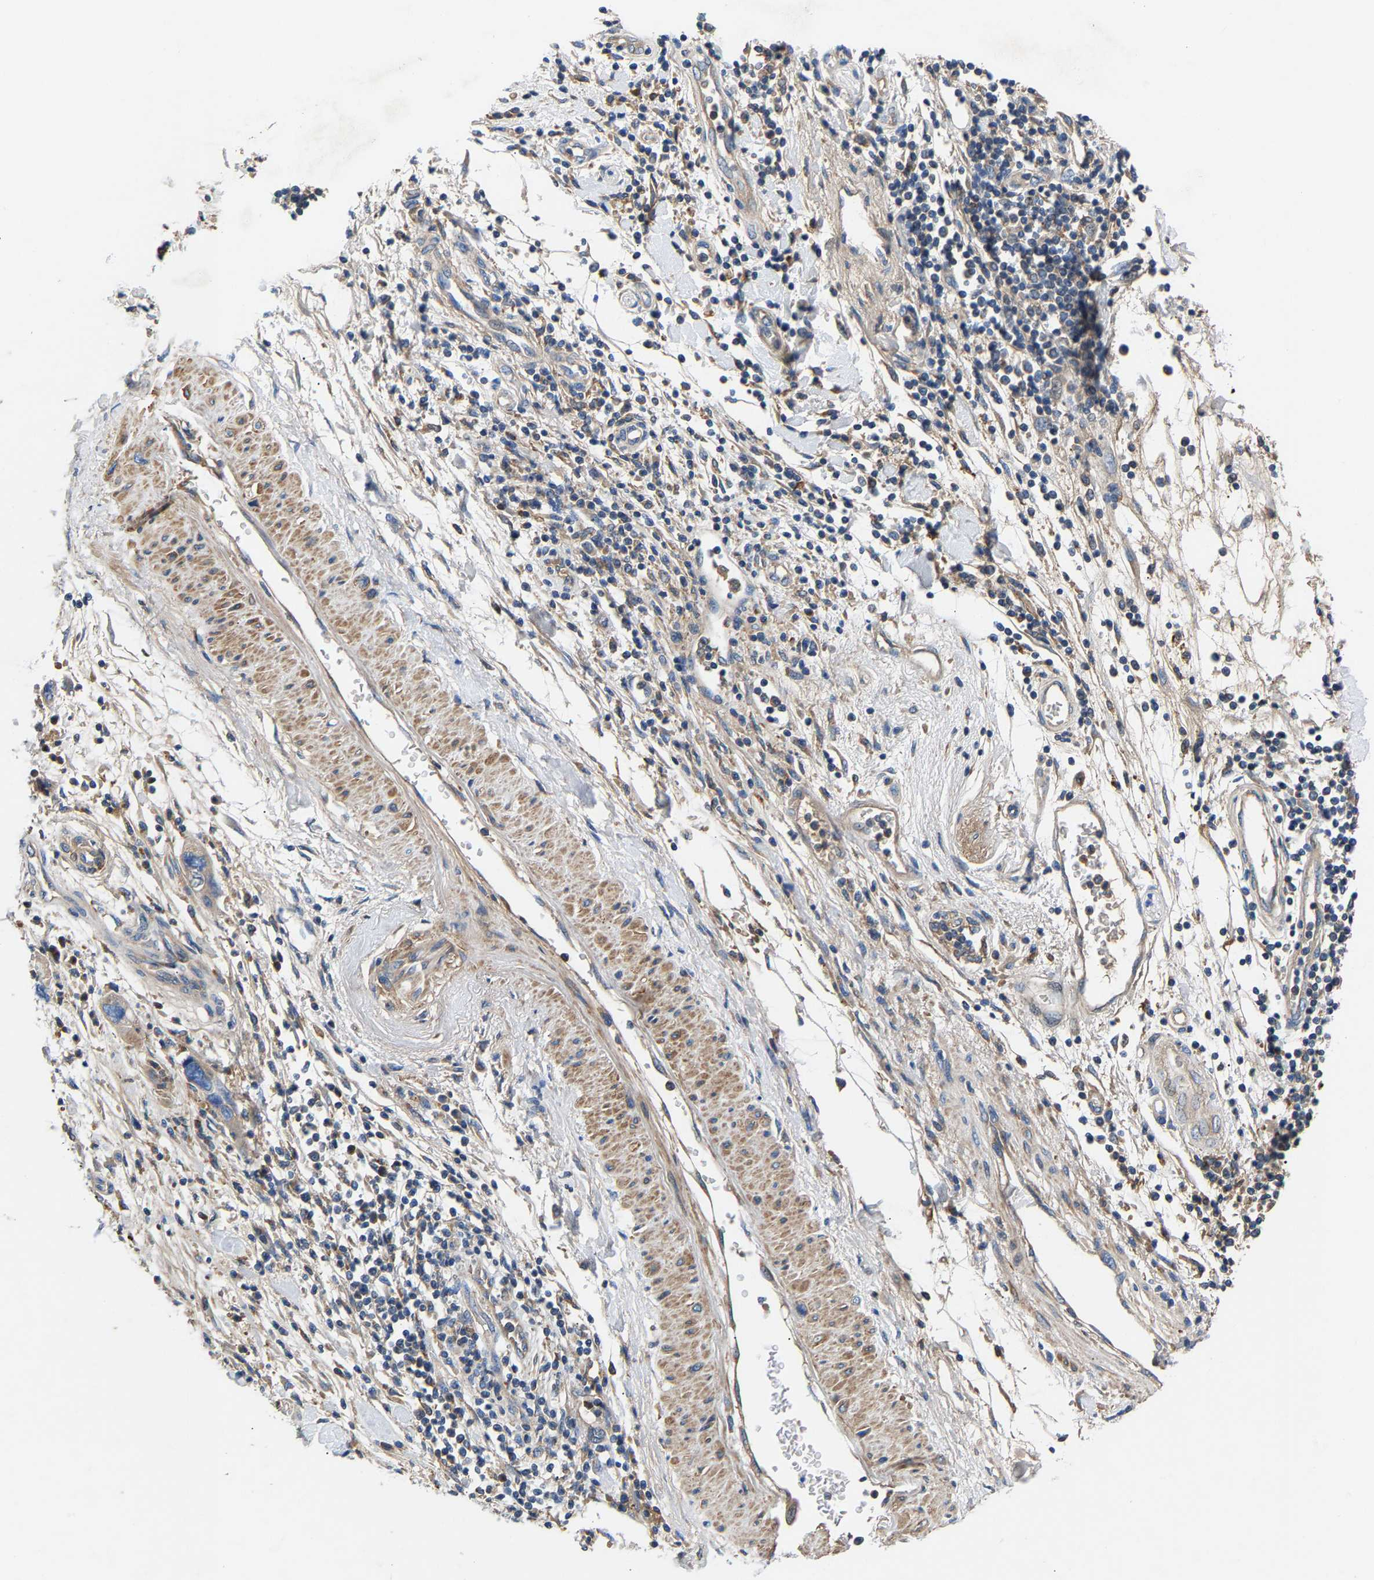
{"staining": {"intensity": "negative", "quantity": "none", "location": "none"}, "tissue": "pancreatic cancer", "cell_type": "Tumor cells", "image_type": "cancer", "snomed": [{"axis": "morphology", "description": "Normal tissue, NOS"}, {"axis": "morphology", "description": "Adenocarcinoma, NOS"}, {"axis": "topography", "description": "Pancreas"}], "caption": "This is an IHC histopathology image of pancreatic adenocarcinoma. There is no staining in tumor cells.", "gene": "CCDC171", "patient": {"sex": "female", "age": 71}}